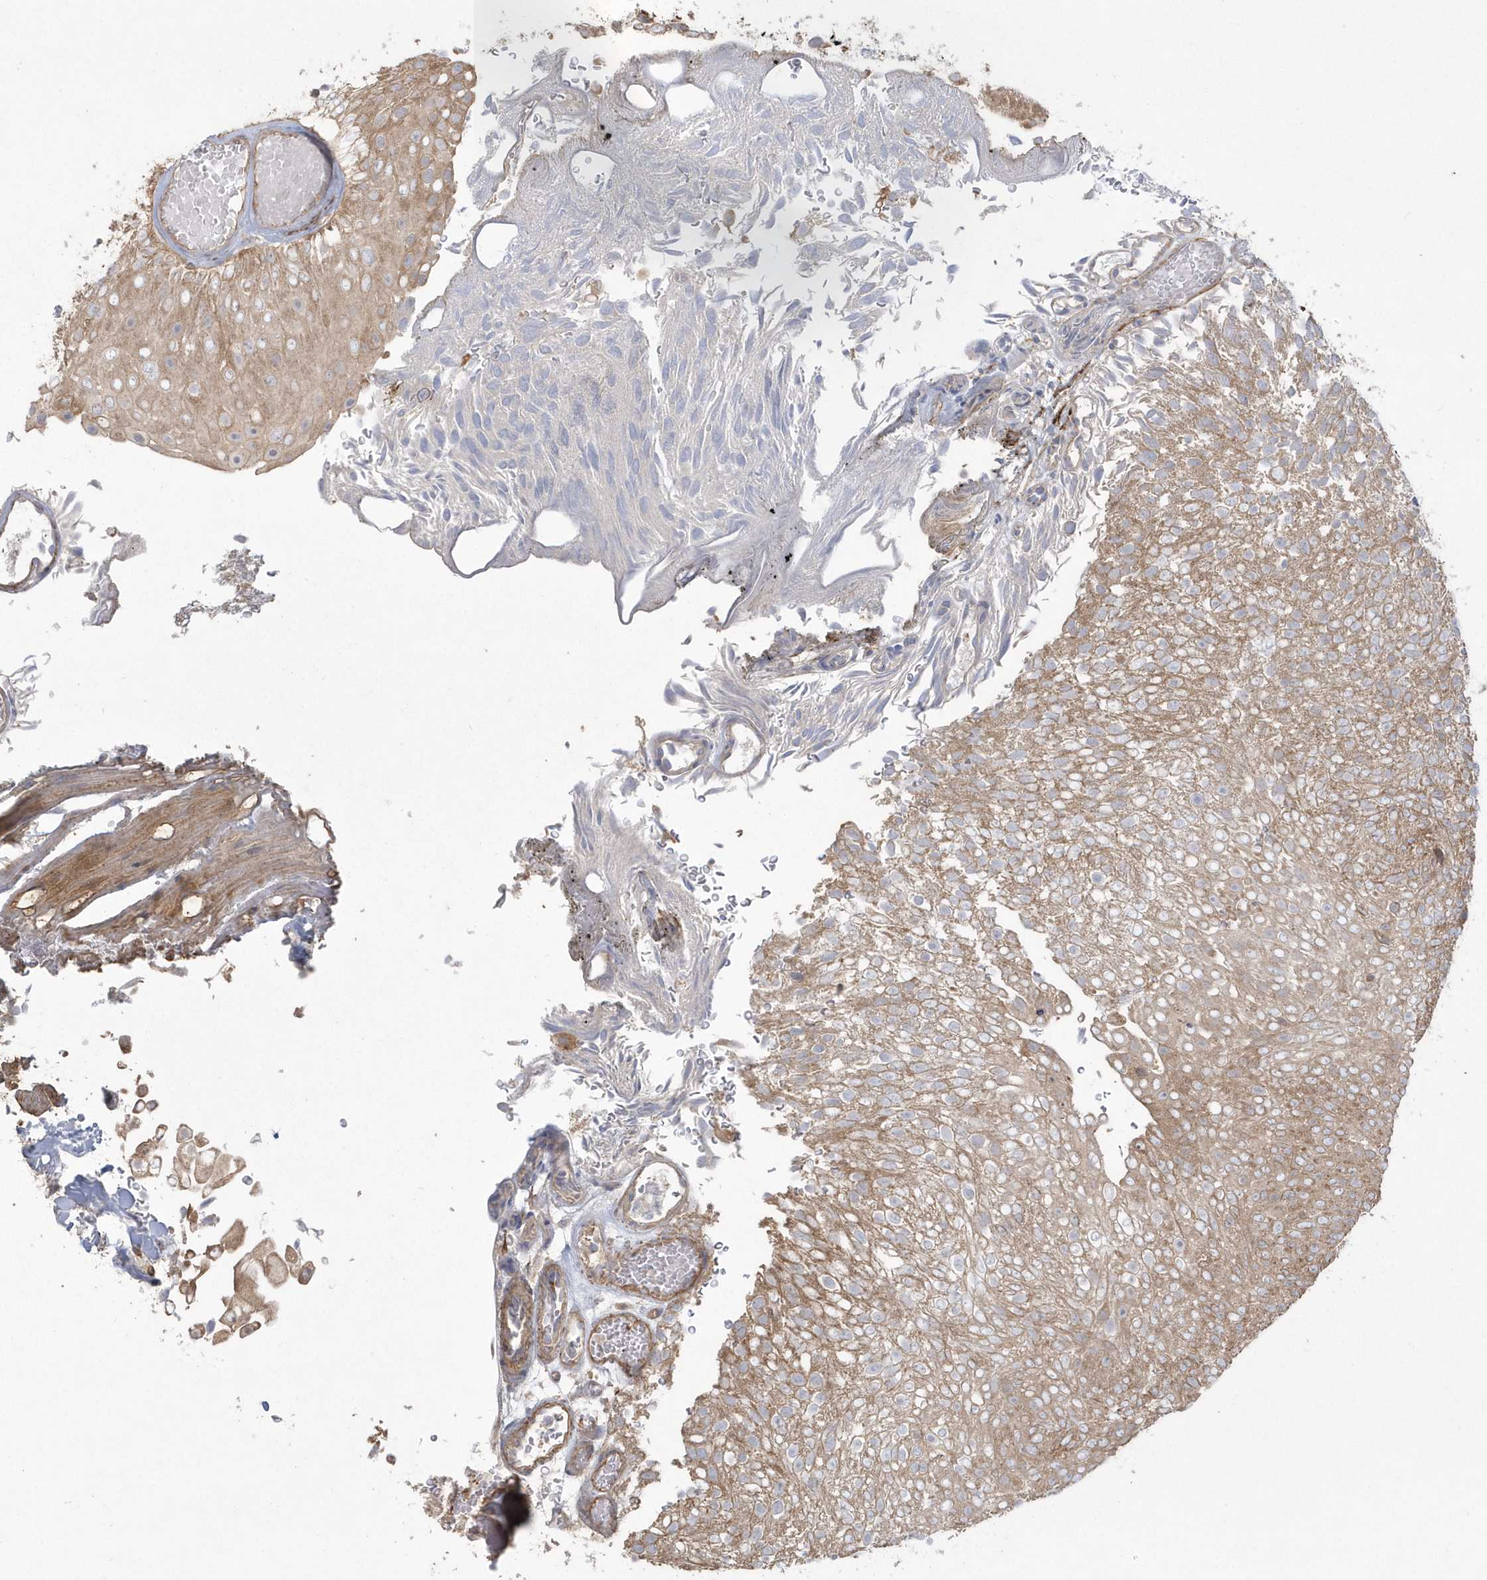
{"staining": {"intensity": "weak", "quantity": "<25%", "location": "cytoplasmic/membranous"}, "tissue": "urothelial cancer", "cell_type": "Tumor cells", "image_type": "cancer", "snomed": [{"axis": "morphology", "description": "Urothelial carcinoma, Low grade"}, {"axis": "topography", "description": "Urinary bladder"}], "caption": "Immunohistochemical staining of urothelial cancer exhibits no significant staining in tumor cells.", "gene": "ARMC8", "patient": {"sex": "male", "age": 78}}